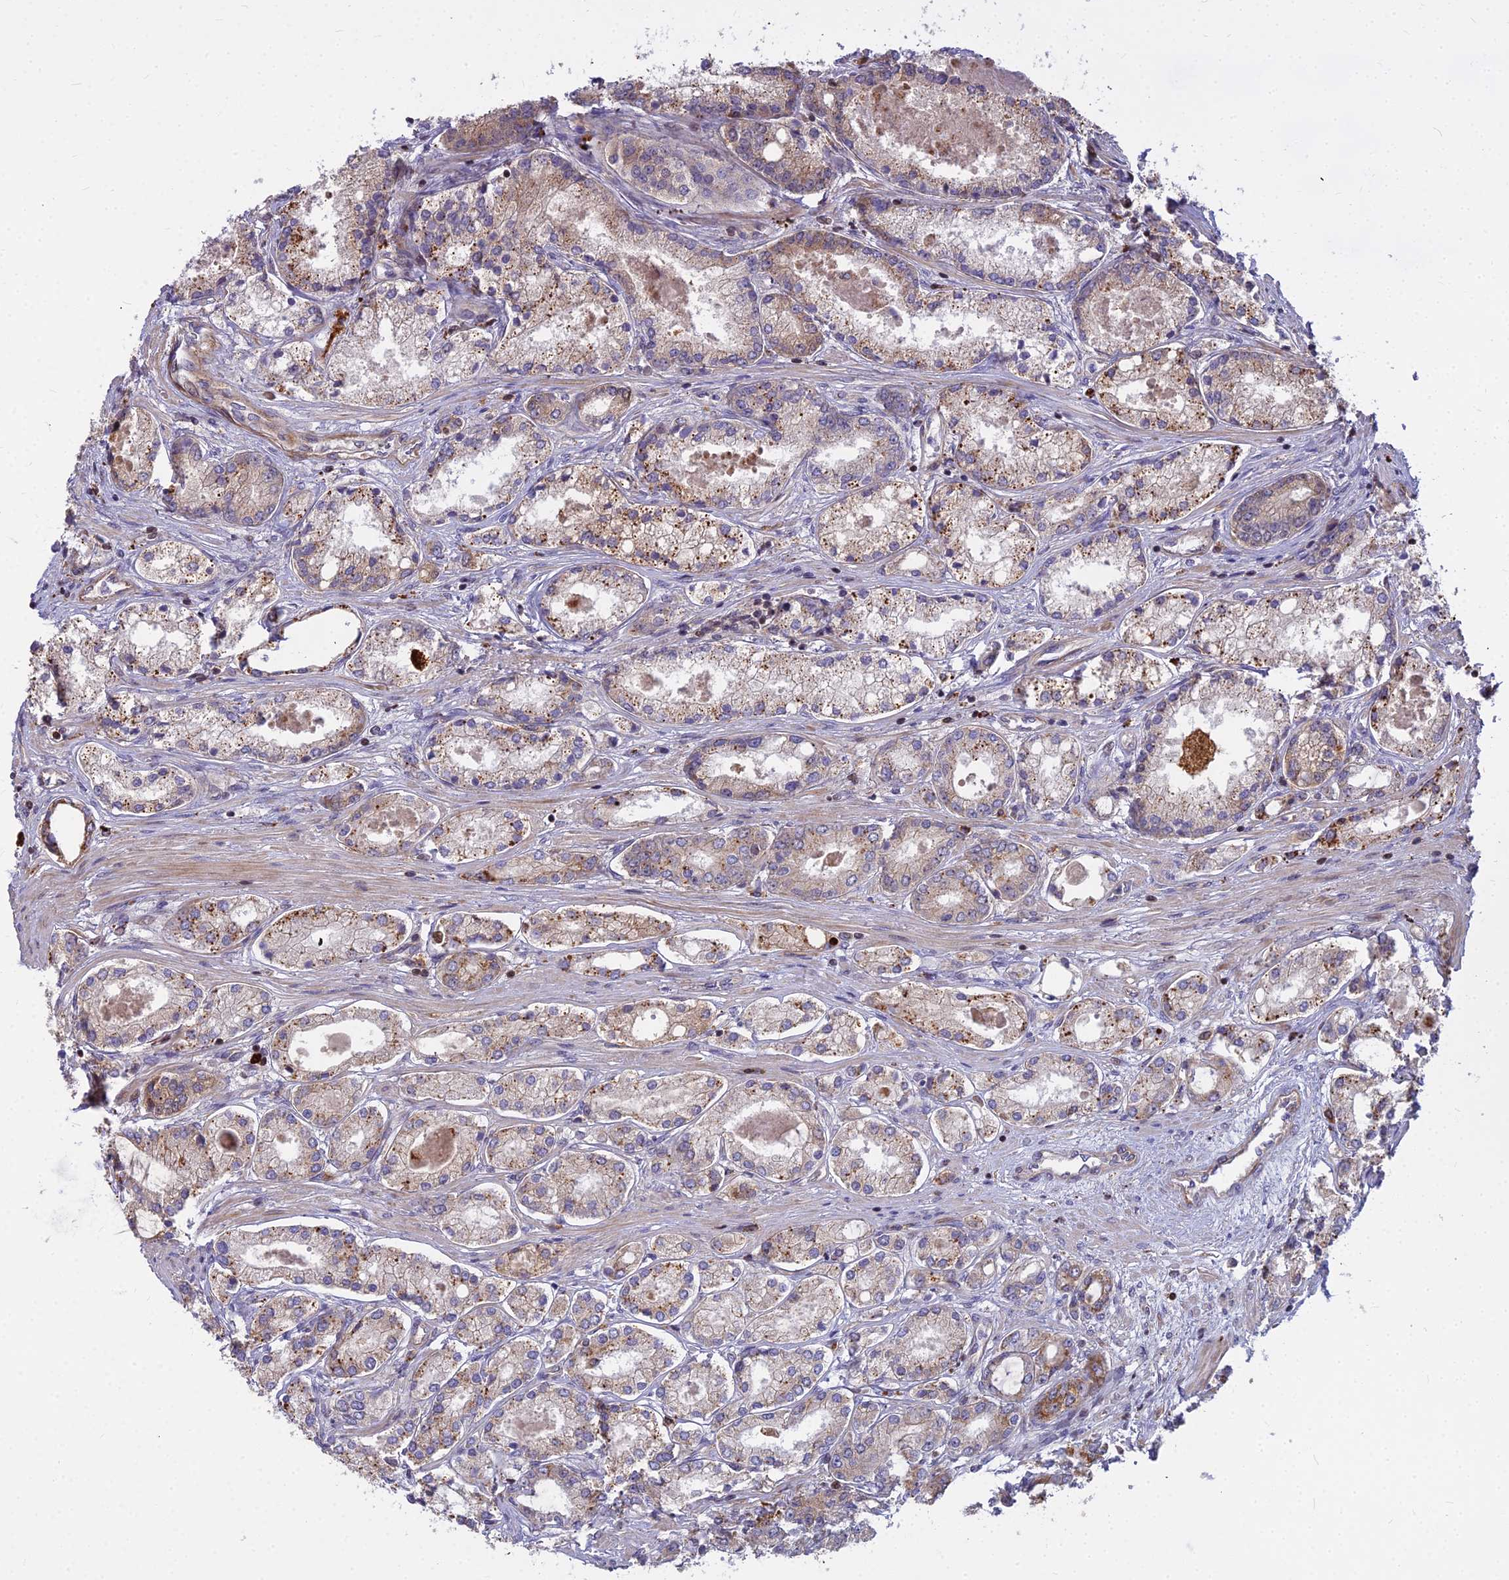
{"staining": {"intensity": "moderate", "quantity": "<25%", "location": "cytoplasmic/membranous"}, "tissue": "prostate cancer", "cell_type": "Tumor cells", "image_type": "cancer", "snomed": [{"axis": "morphology", "description": "Adenocarcinoma, Low grade"}, {"axis": "topography", "description": "Prostate"}], "caption": "Immunohistochemical staining of prostate cancer reveals low levels of moderate cytoplasmic/membranous protein positivity in about <25% of tumor cells.", "gene": "GLYATL3", "patient": {"sex": "male", "age": 68}}